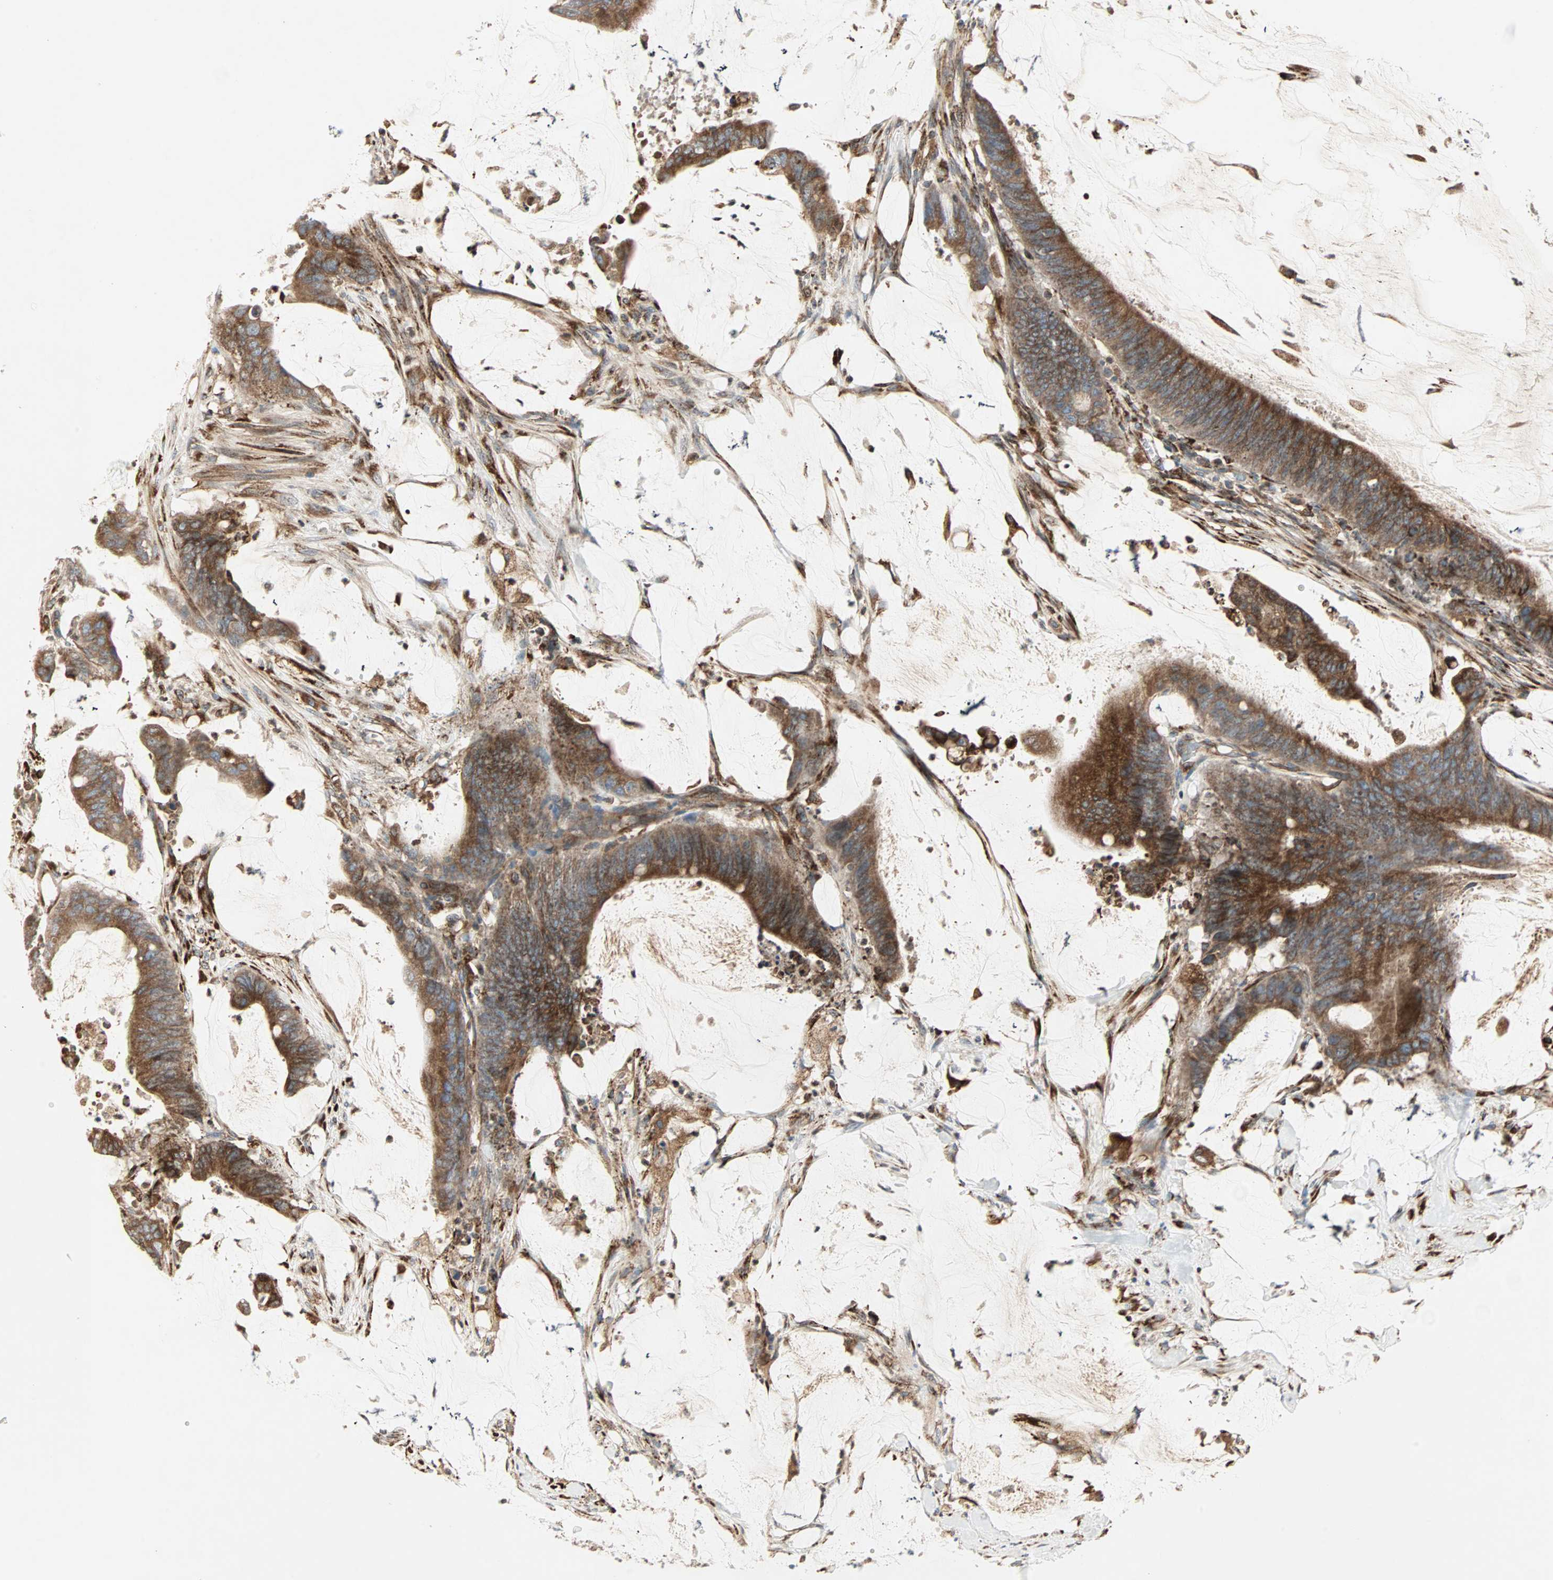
{"staining": {"intensity": "strong", "quantity": ">75%", "location": "cytoplasmic/membranous"}, "tissue": "colorectal cancer", "cell_type": "Tumor cells", "image_type": "cancer", "snomed": [{"axis": "morphology", "description": "Adenocarcinoma, NOS"}, {"axis": "topography", "description": "Rectum"}], "caption": "IHC of colorectal adenocarcinoma exhibits high levels of strong cytoplasmic/membranous positivity in about >75% of tumor cells. The staining was performed using DAB (3,3'-diaminobenzidine) to visualize the protein expression in brown, while the nuclei were stained in blue with hematoxylin (Magnification: 20x).", "gene": "H6PD", "patient": {"sex": "female", "age": 66}}